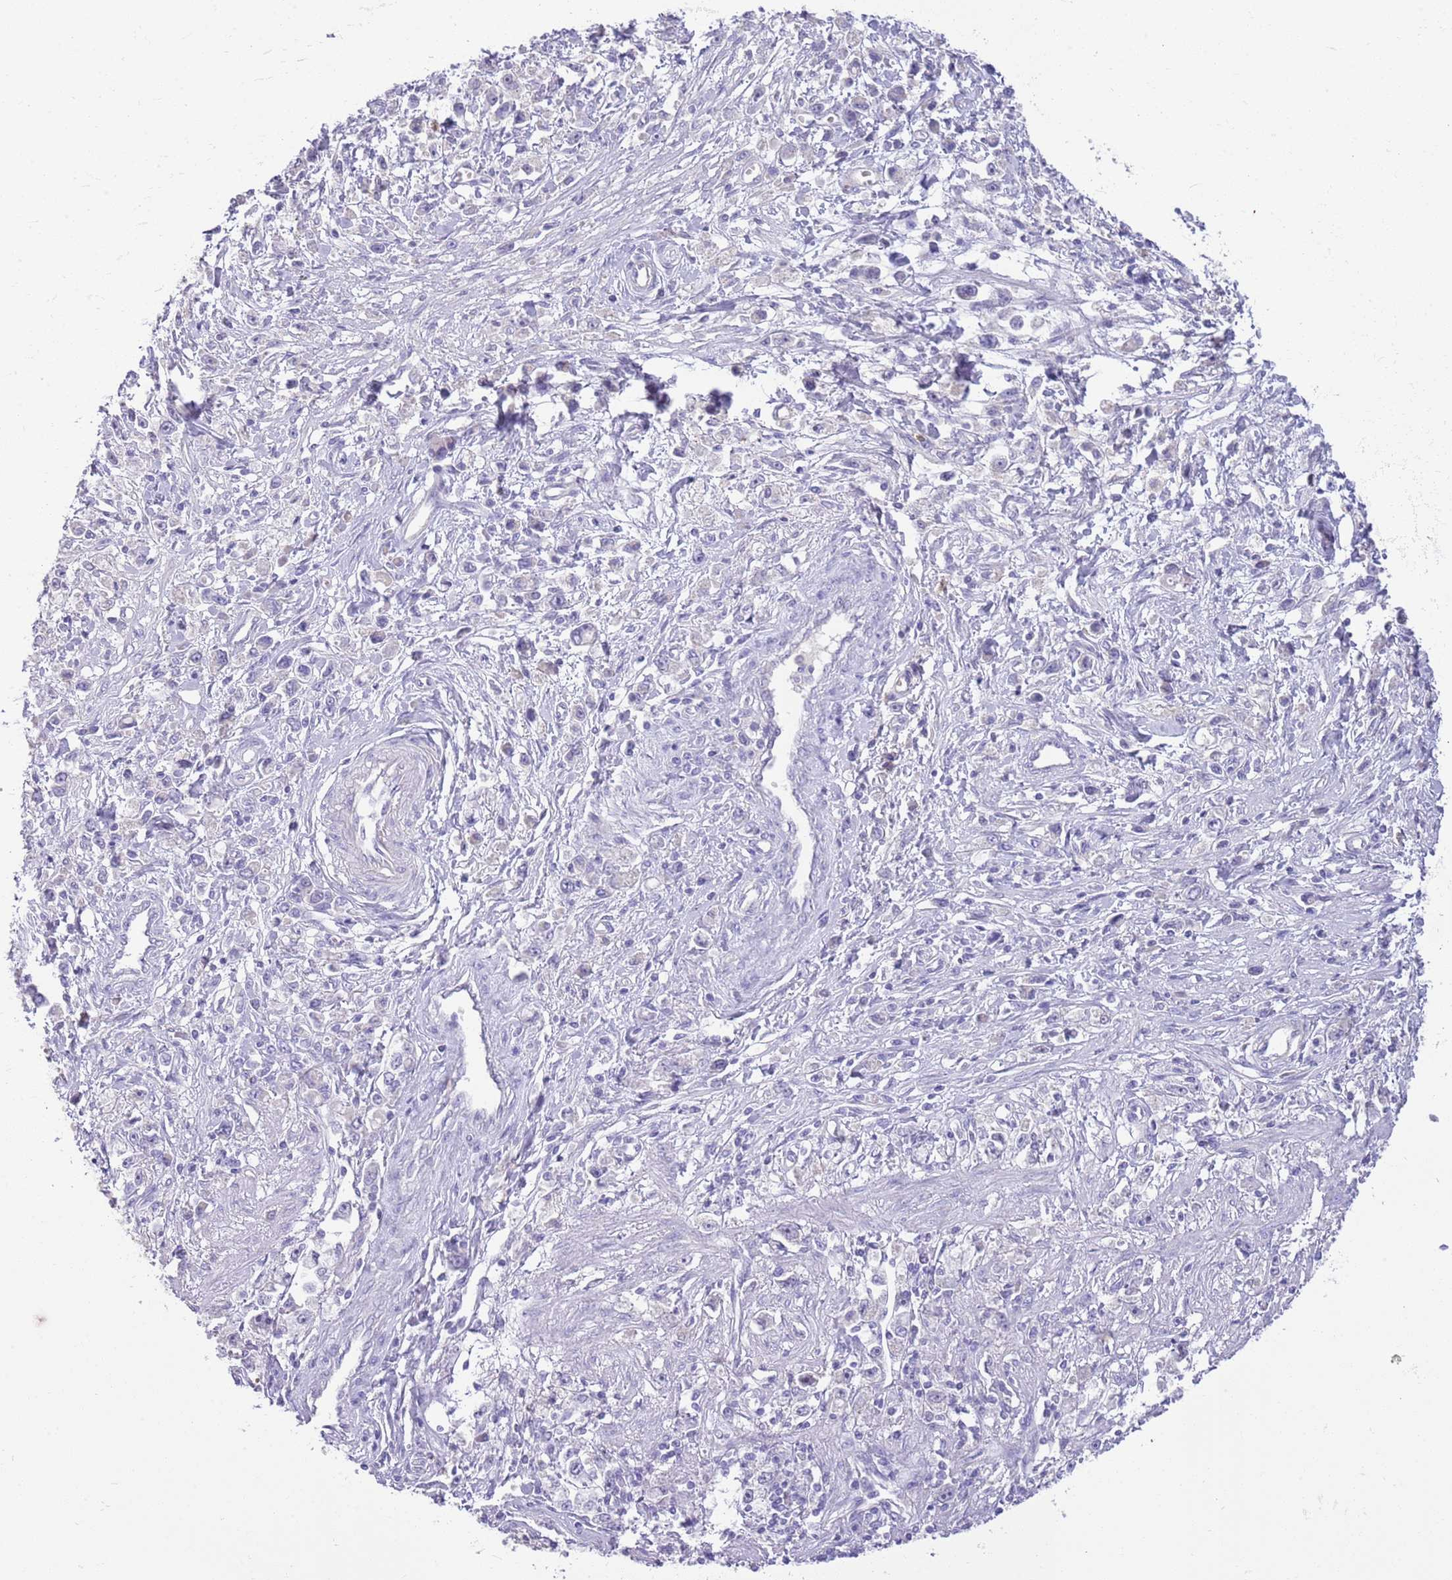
{"staining": {"intensity": "negative", "quantity": "none", "location": "none"}, "tissue": "stomach cancer", "cell_type": "Tumor cells", "image_type": "cancer", "snomed": [{"axis": "morphology", "description": "Adenocarcinoma, NOS"}, {"axis": "topography", "description": "Stomach"}], "caption": "Tumor cells show no significant expression in stomach cancer (adenocarcinoma).", "gene": "SFTPA1", "patient": {"sex": "female", "age": 59}}